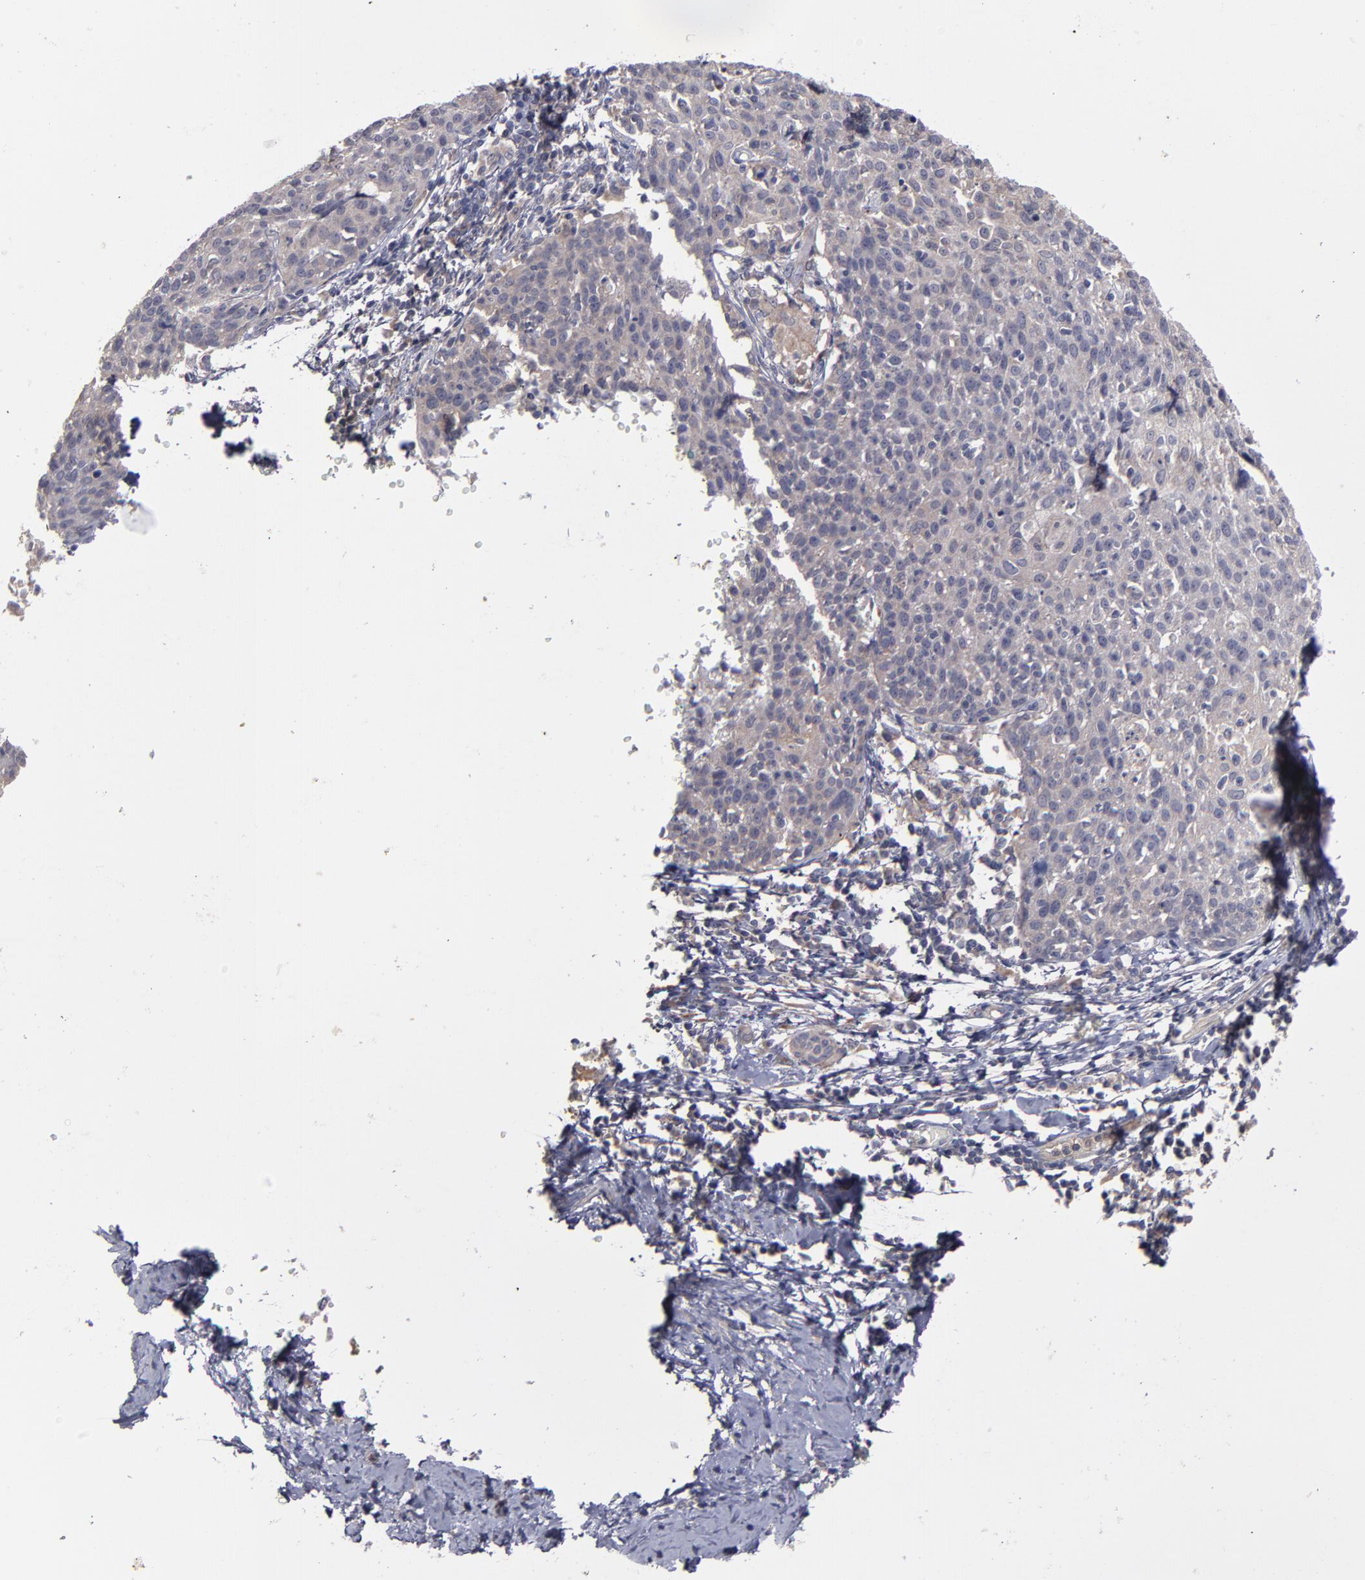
{"staining": {"intensity": "weak", "quantity": "<25%", "location": "cytoplasmic/membranous"}, "tissue": "cervical cancer", "cell_type": "Tumor cells", "image_type": "cancer", "snomed": [{"axis": "morphology", "description": "Squamous cell carcinoma, NOS"}, {"axis": "topography", "description": "Cervix"}], "caption": "High power microscopy micrograph of an IHC image of squamous cell carcinoma (cervical), revealing no significant expression in tumor cells.", "gene": "MMP11", "patient": {"sex": "female", "age": 38}}